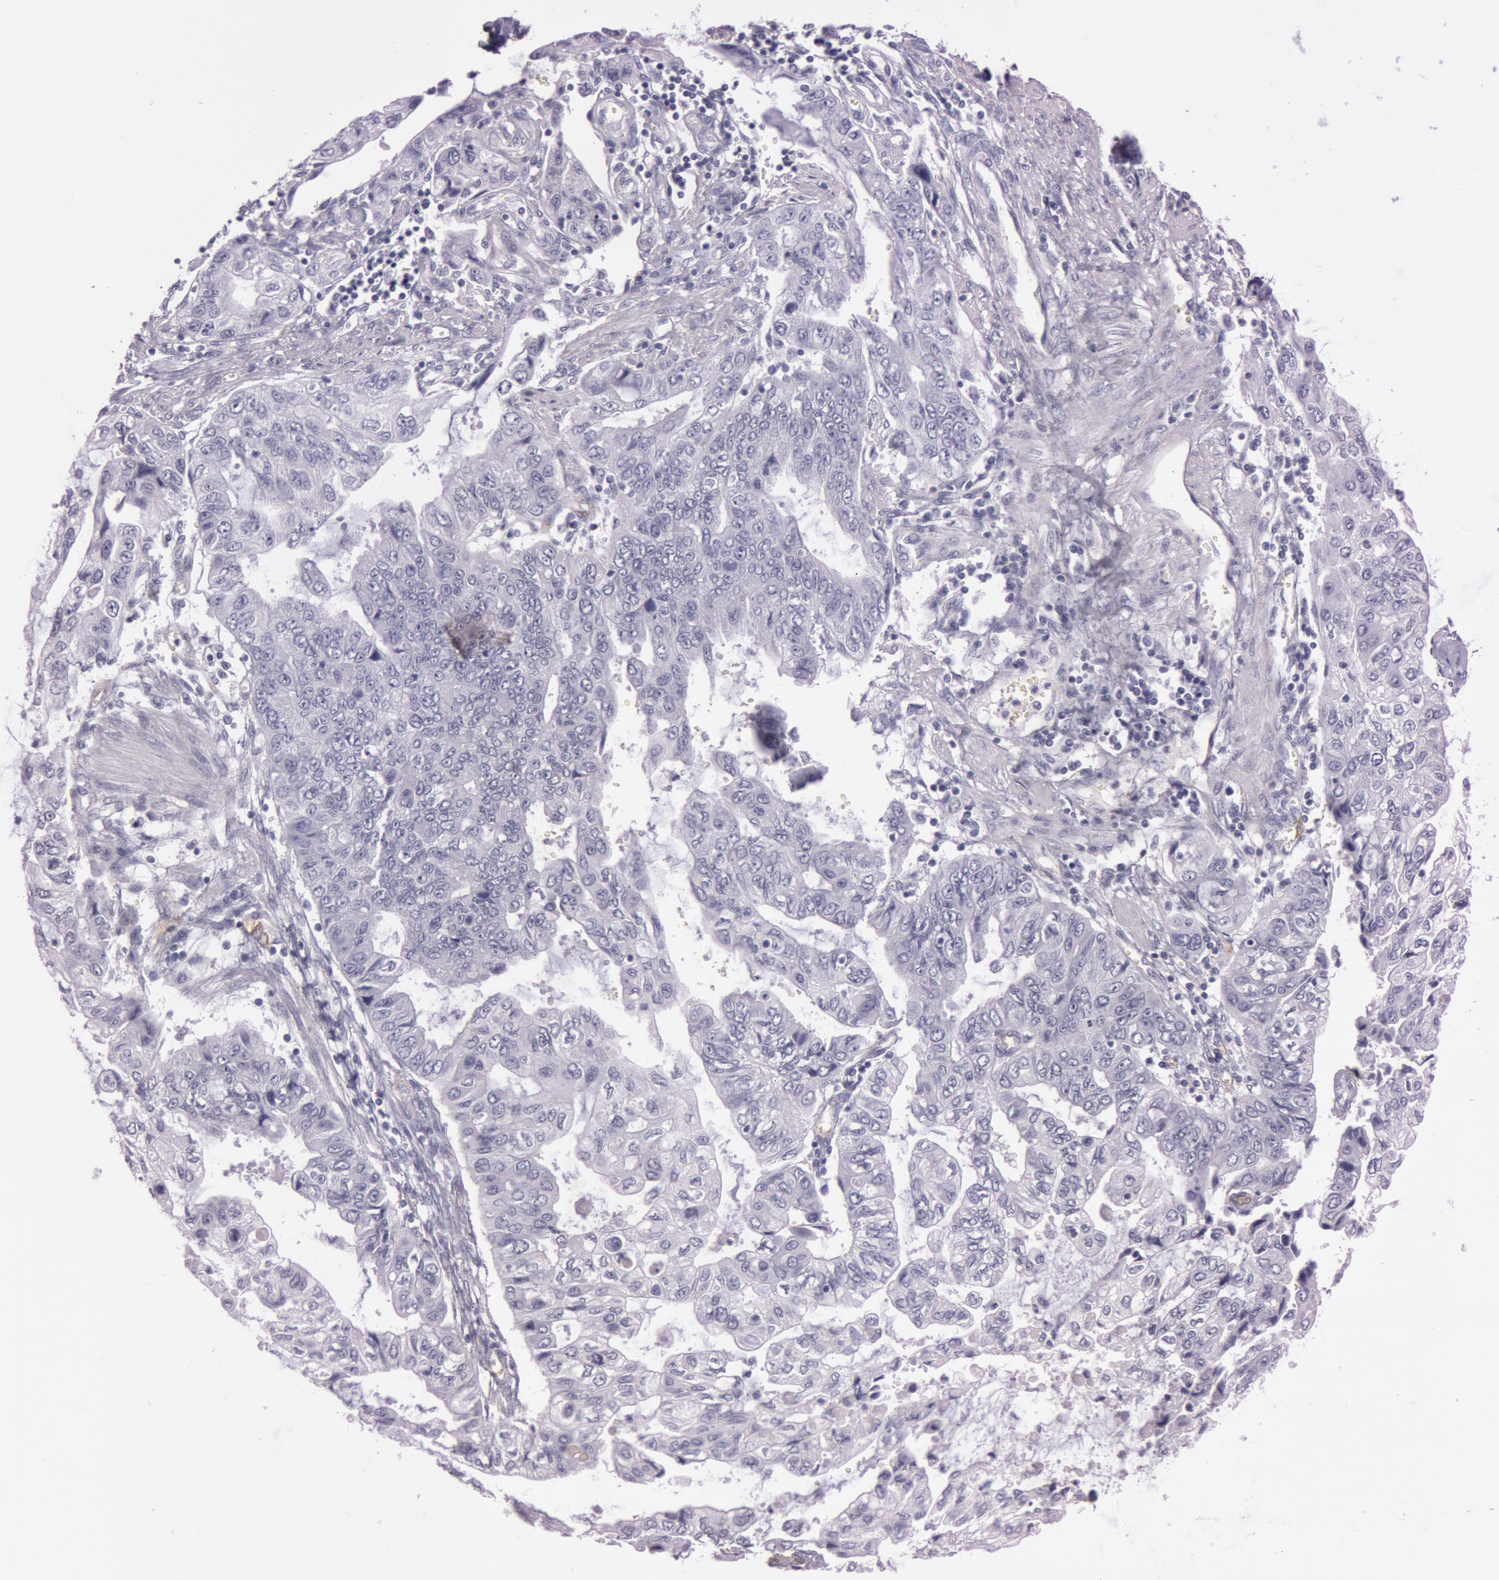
{"staining": {"intensity": "negative", "quantity": "none", "location": "none"}, "tissue": "stomach cancer", "cell_type": "Tumor cells", "image_type": "cancer", "snomed": [{"axis": "morphology", "description": "Adenocarcinoma, NOS"}, {"axis": "topography", "description": "Stomach, upper"}], "caption": "The photomicrograph exhibits no staining of tumor cells in stomach cancer.", "gene": "FOLH1", "patient": {"sex": "female", "age": 52}}